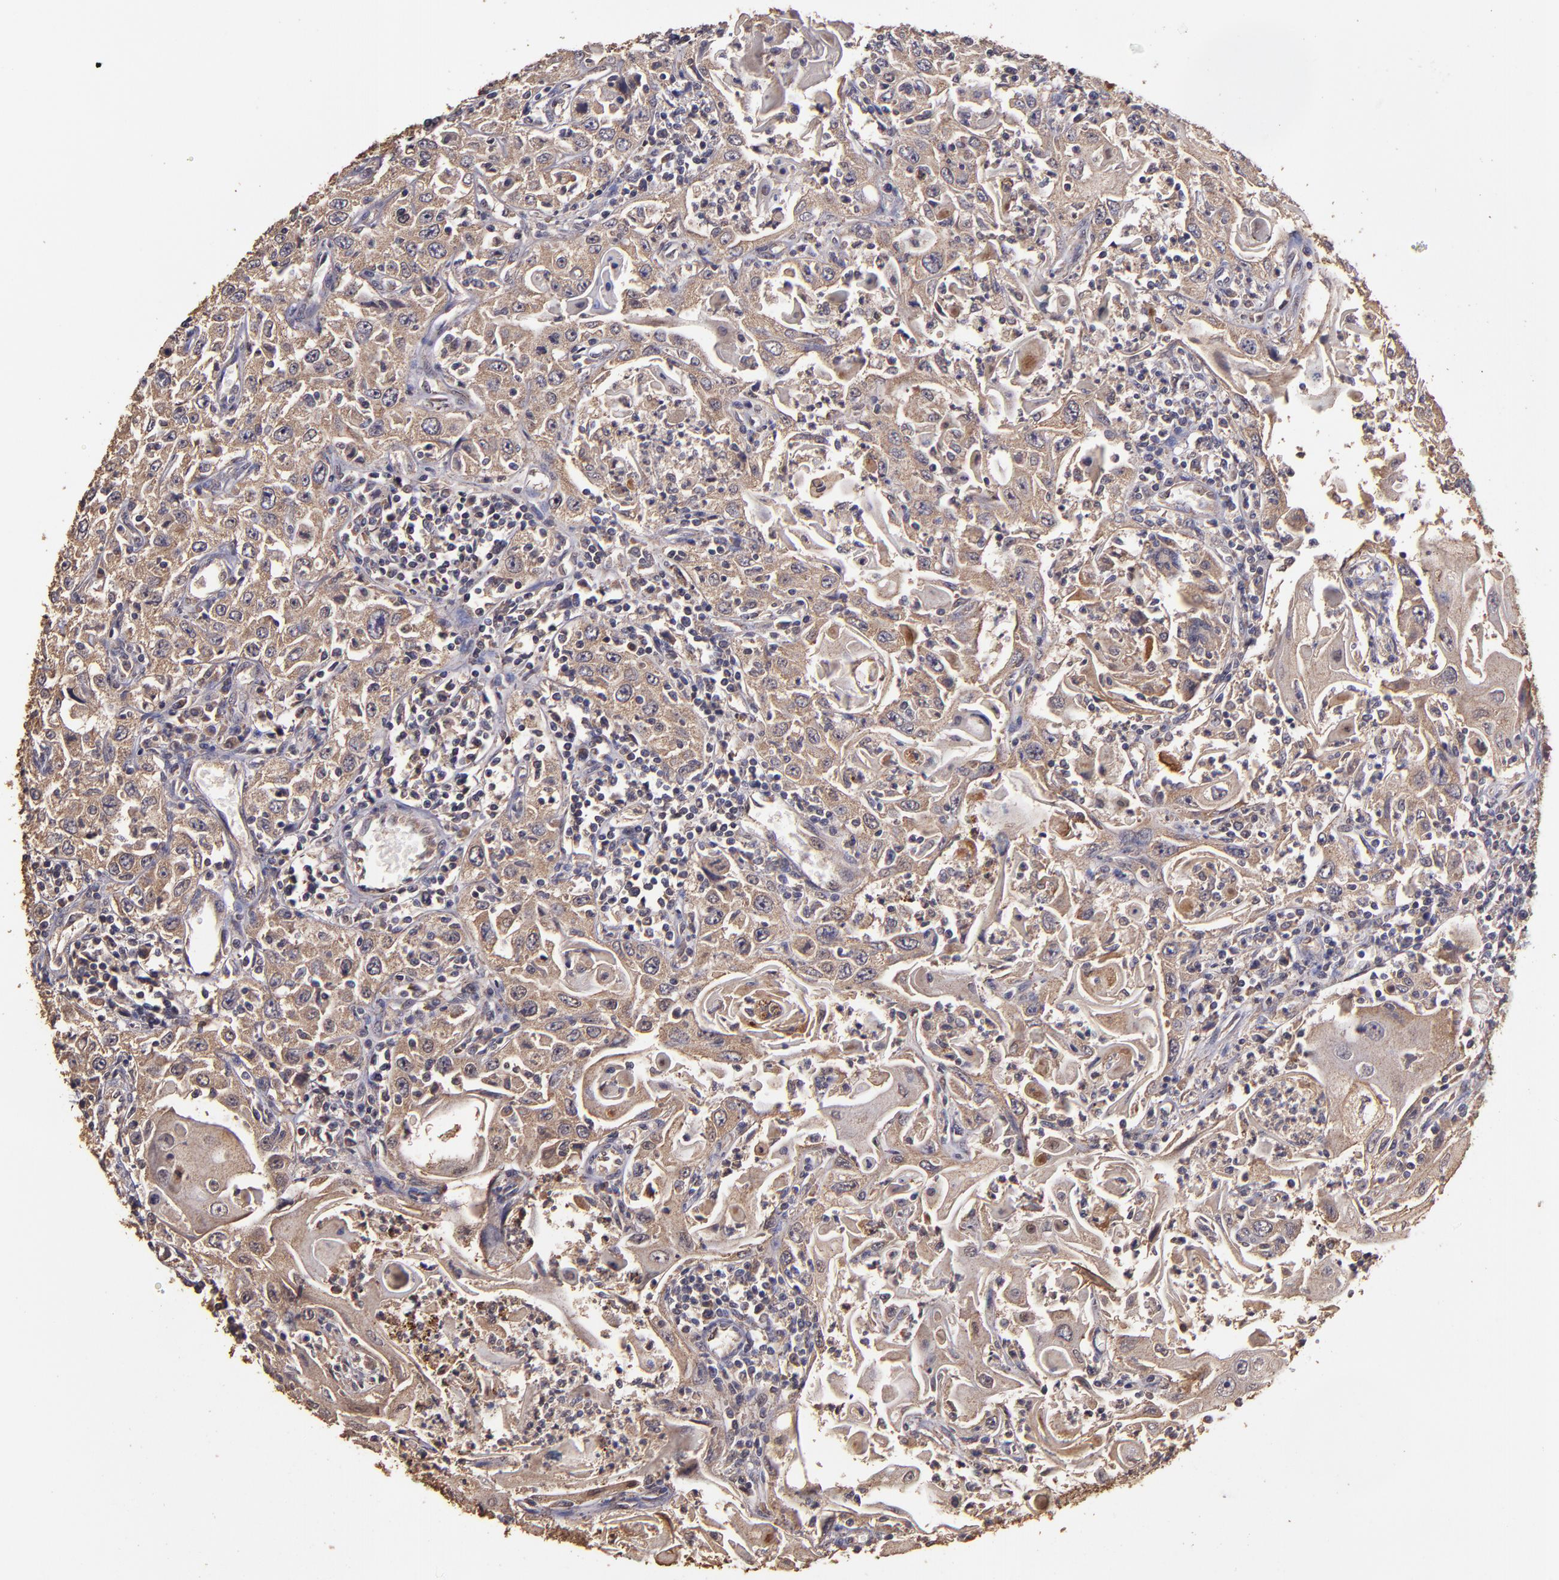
{"staining": {"intensity": "moderate", "quantity": ">75%", "location": "cytoplasmic/membranous"}, "tissue": "head and neck cancer", "cell_type": "Tumor cells", "image_type": "cancer", "snomed": [{"axis": "morphology", "description": "Squamous cell carcinoma, NOS"}, {"axis": "topography", "description": "Oral tissue"}, {"axis": "topography", "description": "Head-Neck"}], "caption": "Immunohistochemical staining of head and neck cancer (squamous cell carcinoma) reveals medium levels of moderate cytoplasmic/membranous protein expression in about >75% of tumor cells.", "gene": "HECTD1", "patient": {"sex": "female", "age": 76}}